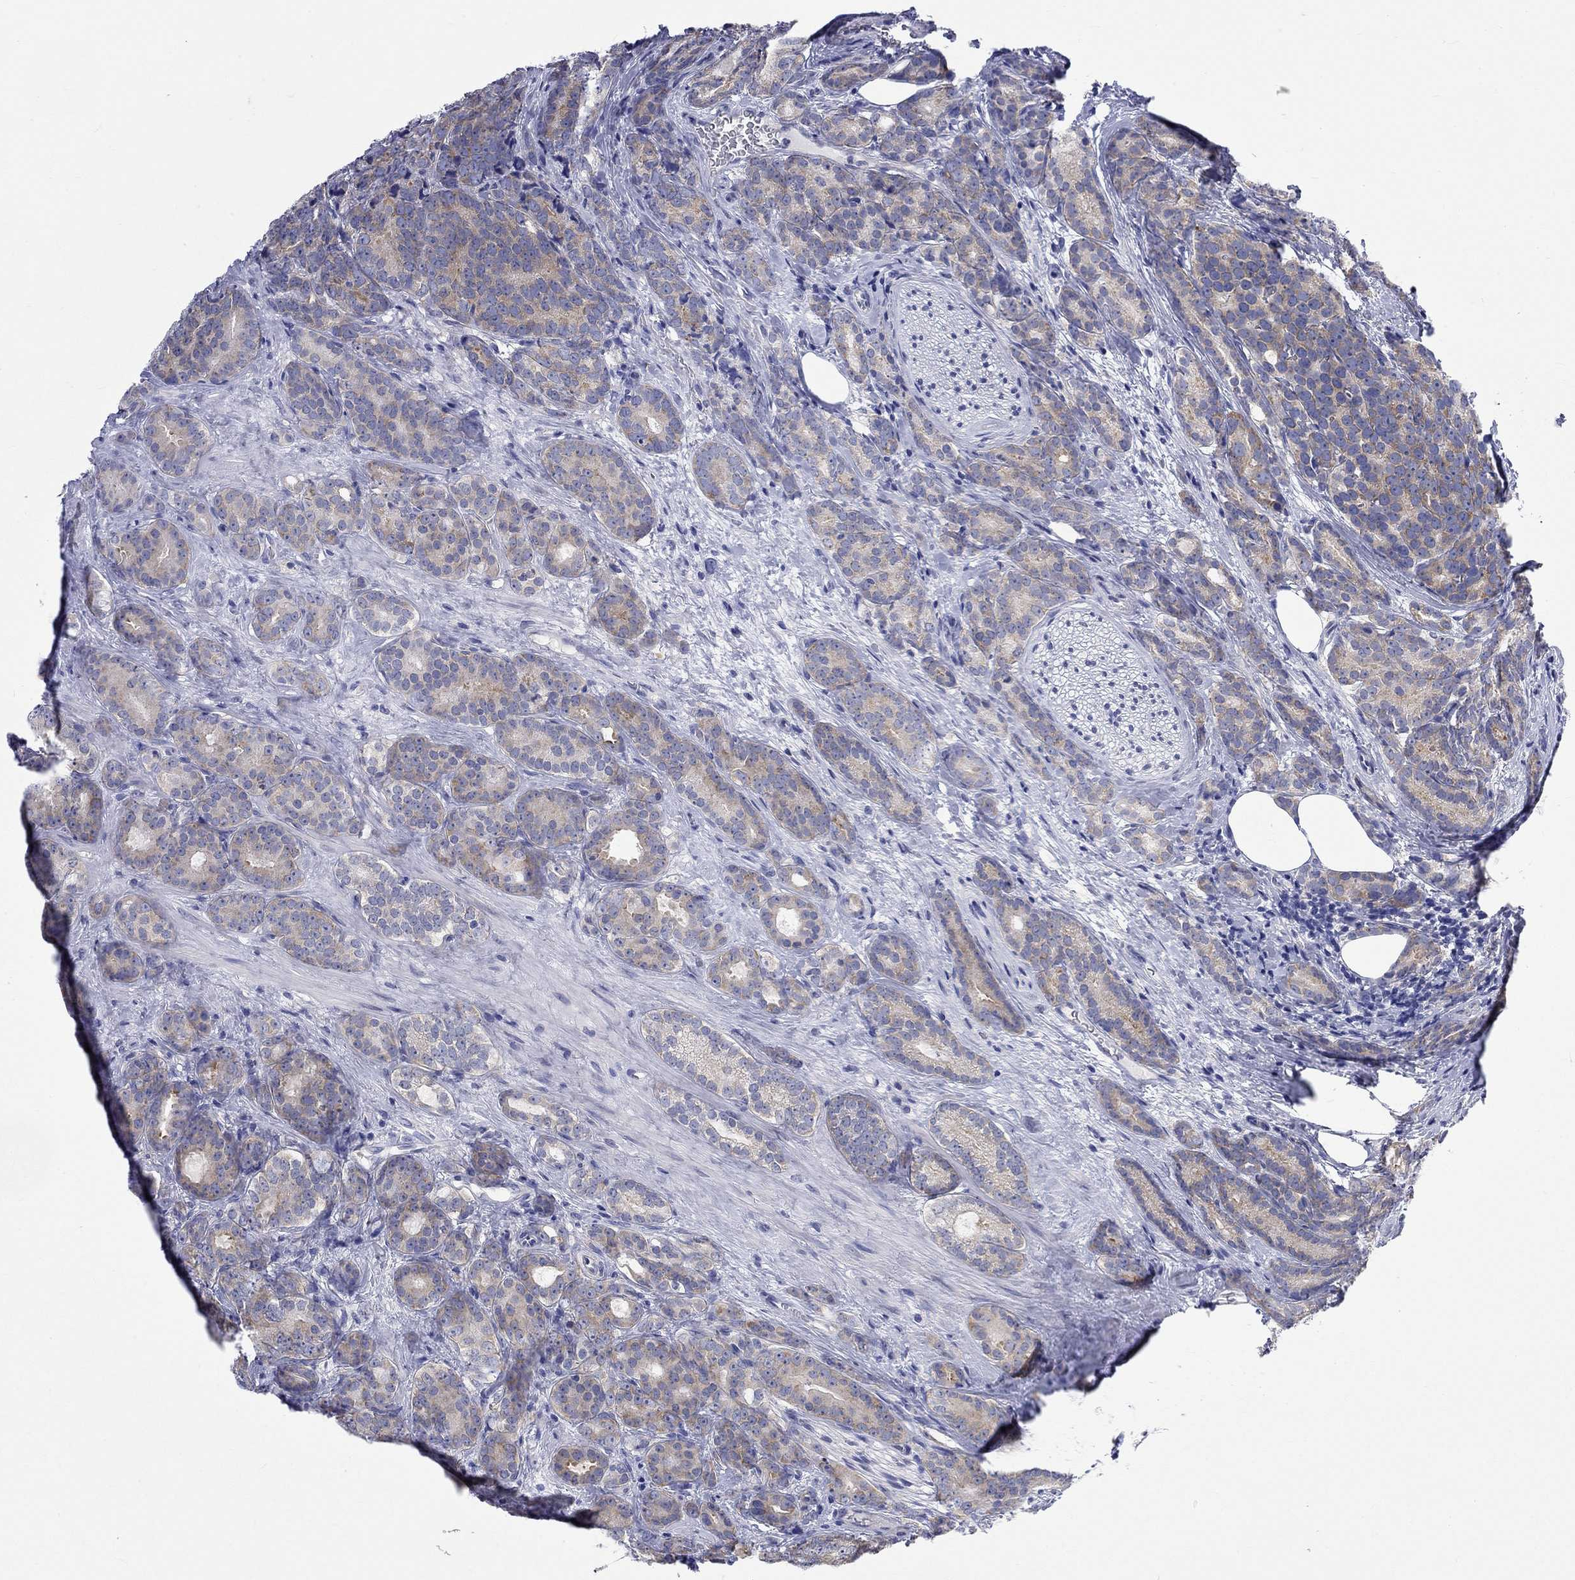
{"staining": {"intensity": "weak", "quantity": "25%-75%", "location": "cytoplasmic/membranous"}, "tissue": "prostate cancer", "cell_type": "Tumor cells", "image_type": "cancer", "snomed": [{"axis": "morphology", "description": "Adenocarcinoma, NOS"}, {"axis": "topography", "description": "Prostate"}], "caption": "The image reveals staining of prostate adenocarcinoma, revealing weak cytoplasmic/membranous protein expression (brown color) within tumor cells.", "gene": "CERS1", "patient": {"sex": "male", "age": 71}}